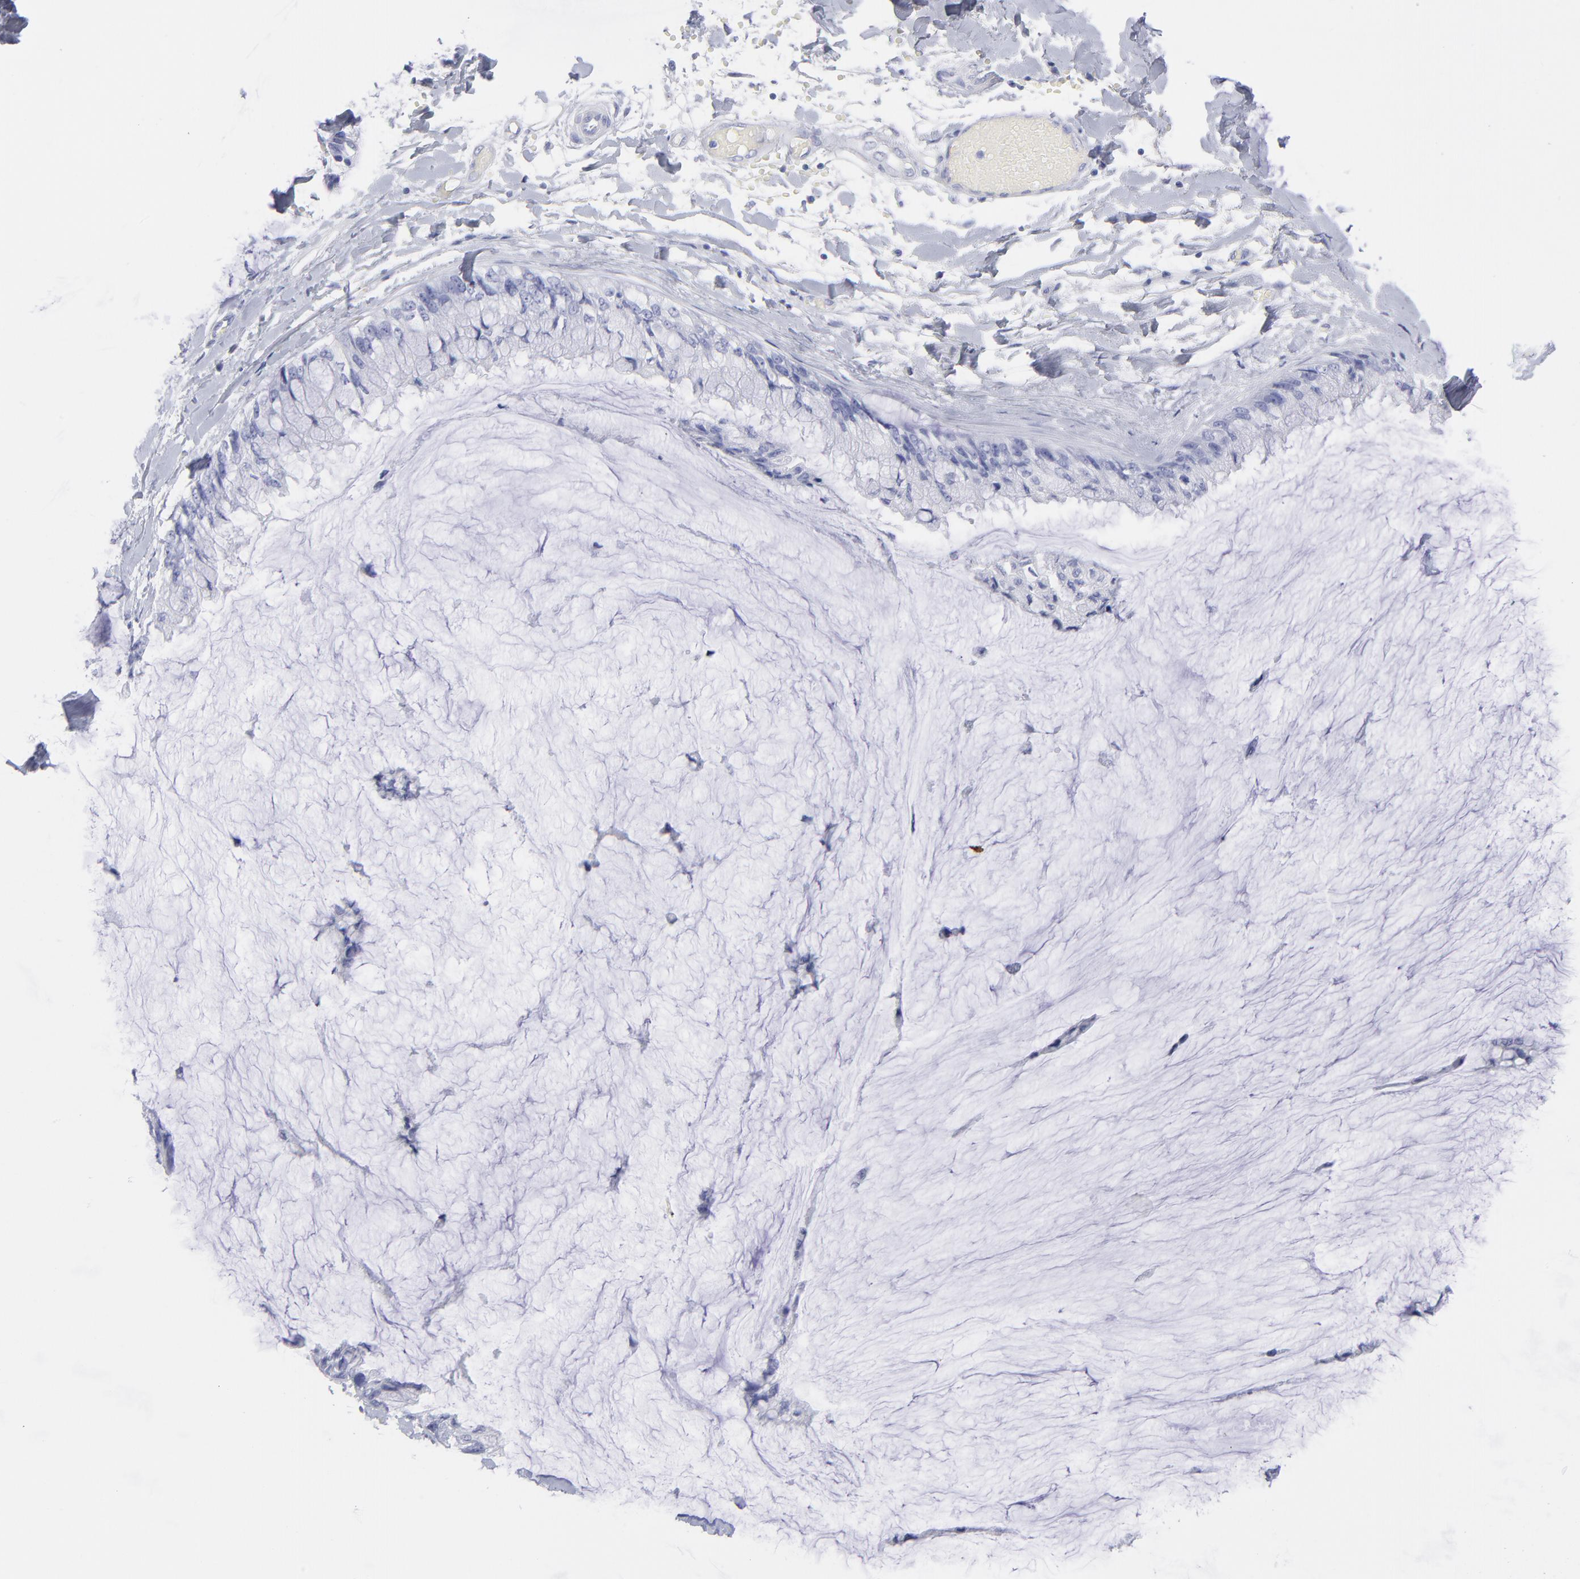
{"staining": {"intensity": "negative", "quantity": "none", "location": "none"}, "tissue": "ovarian cancer", "cell_type": "Tumor cells", "image_type": "cancer", "snomed": [{"axis": "morphology", "description": "Cystadenocarcinoma, mucinous, NOS"}, {"axis": "topography", "description": "Ovary"}], "caption": "IHC photomicrograph of human ovarian cancer (mucinous cystadenocarcinoma) stained for a protein (brown), which displays no positivity in tumor cells.", "gene": "F13B", "patient": {"sex": "female", "age": 39}}